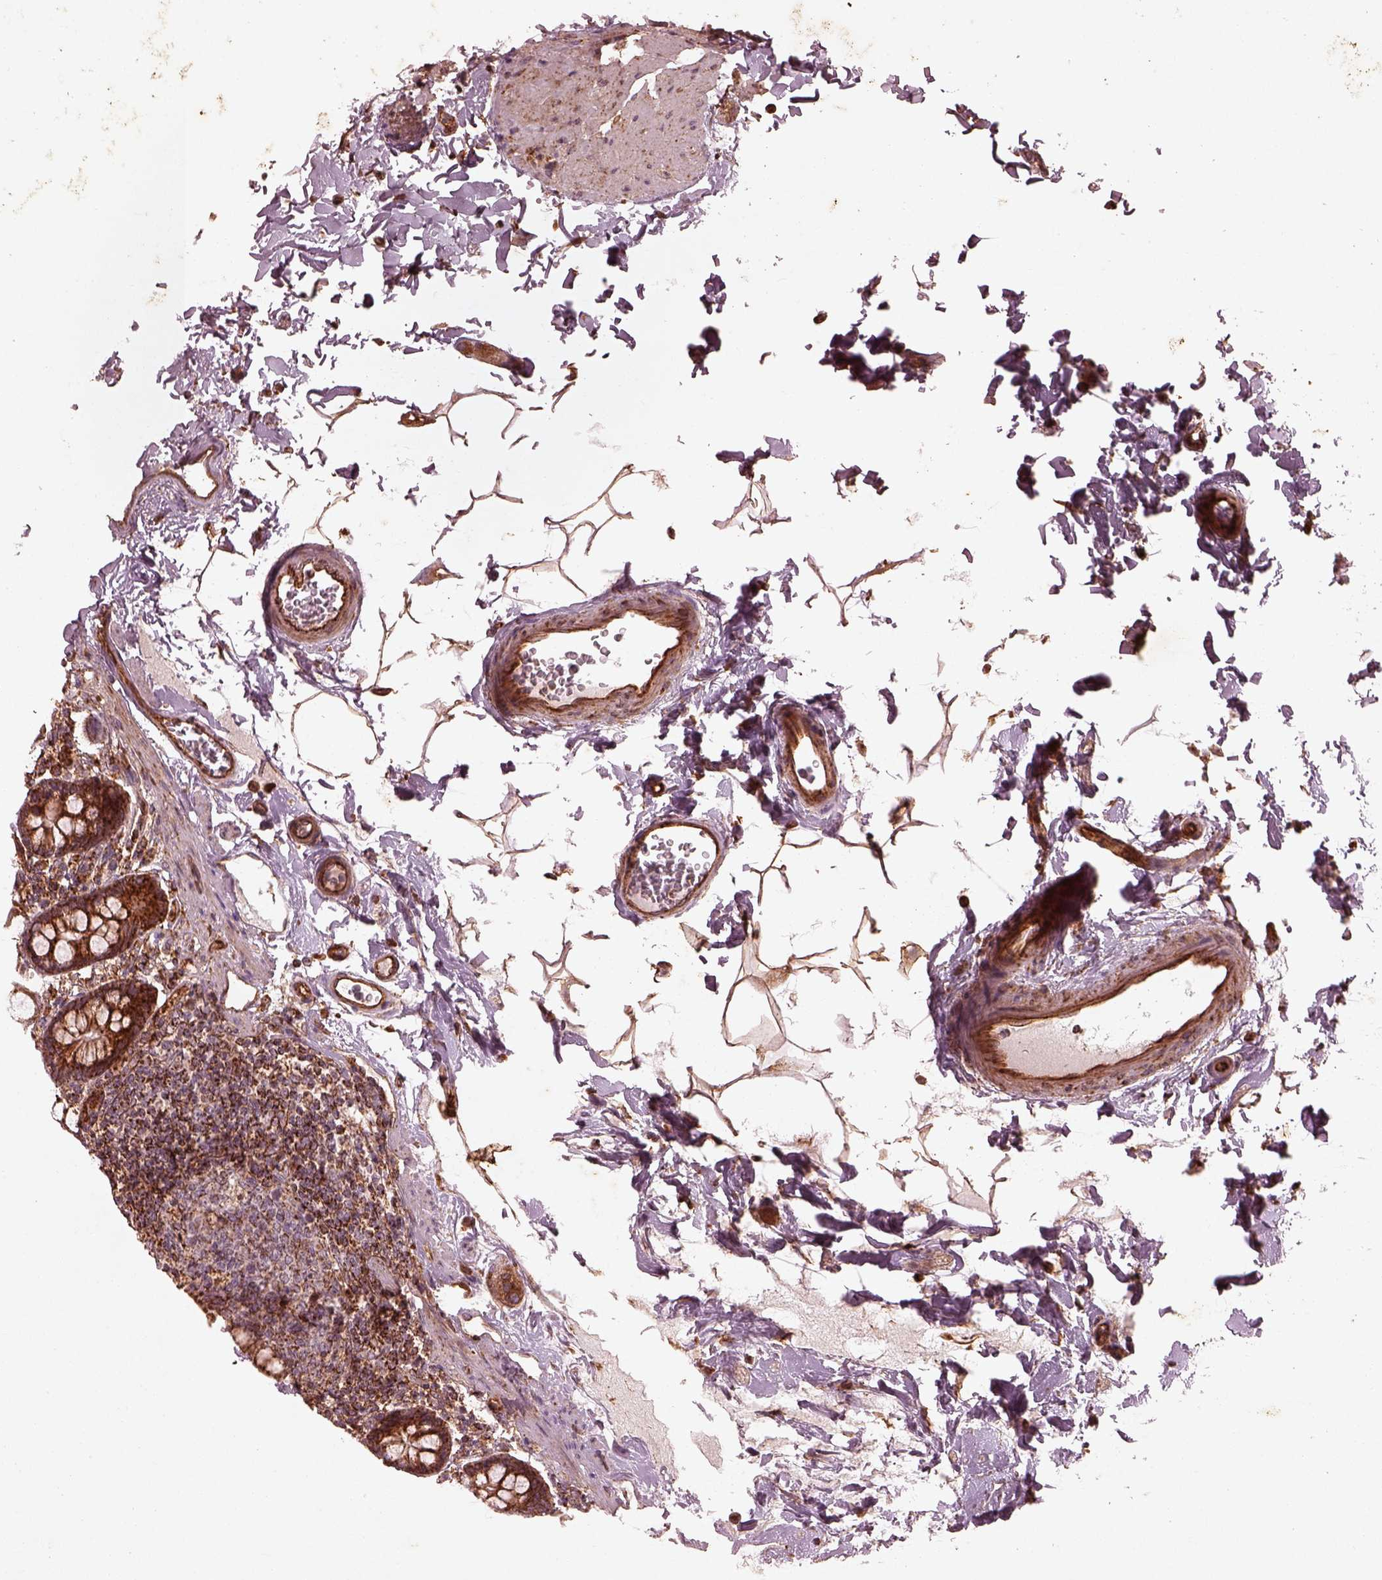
{"staining": {"intensity": "strong", "quantity": ">75%", "location": "cytoplasmic/membranous"}, "tissue": "small intestine", "cell_type": "Glandular cells", "image_type": "normal", "snomed": [{"axis": "morphology", "description": "Normal tissue, NOS"}, {"axis": "topography", "description": "Small intestine"}], "caption": "Small intestine was stained to show a protein in brown. There is high levels of strong cytoplasmic/membranous positivity in about >75% of glandular cells. (IHC, brightfield microscopy, high magnification).", "gene": "ENSG00000285130", "patient": {"sex": "female", "age": 56}}